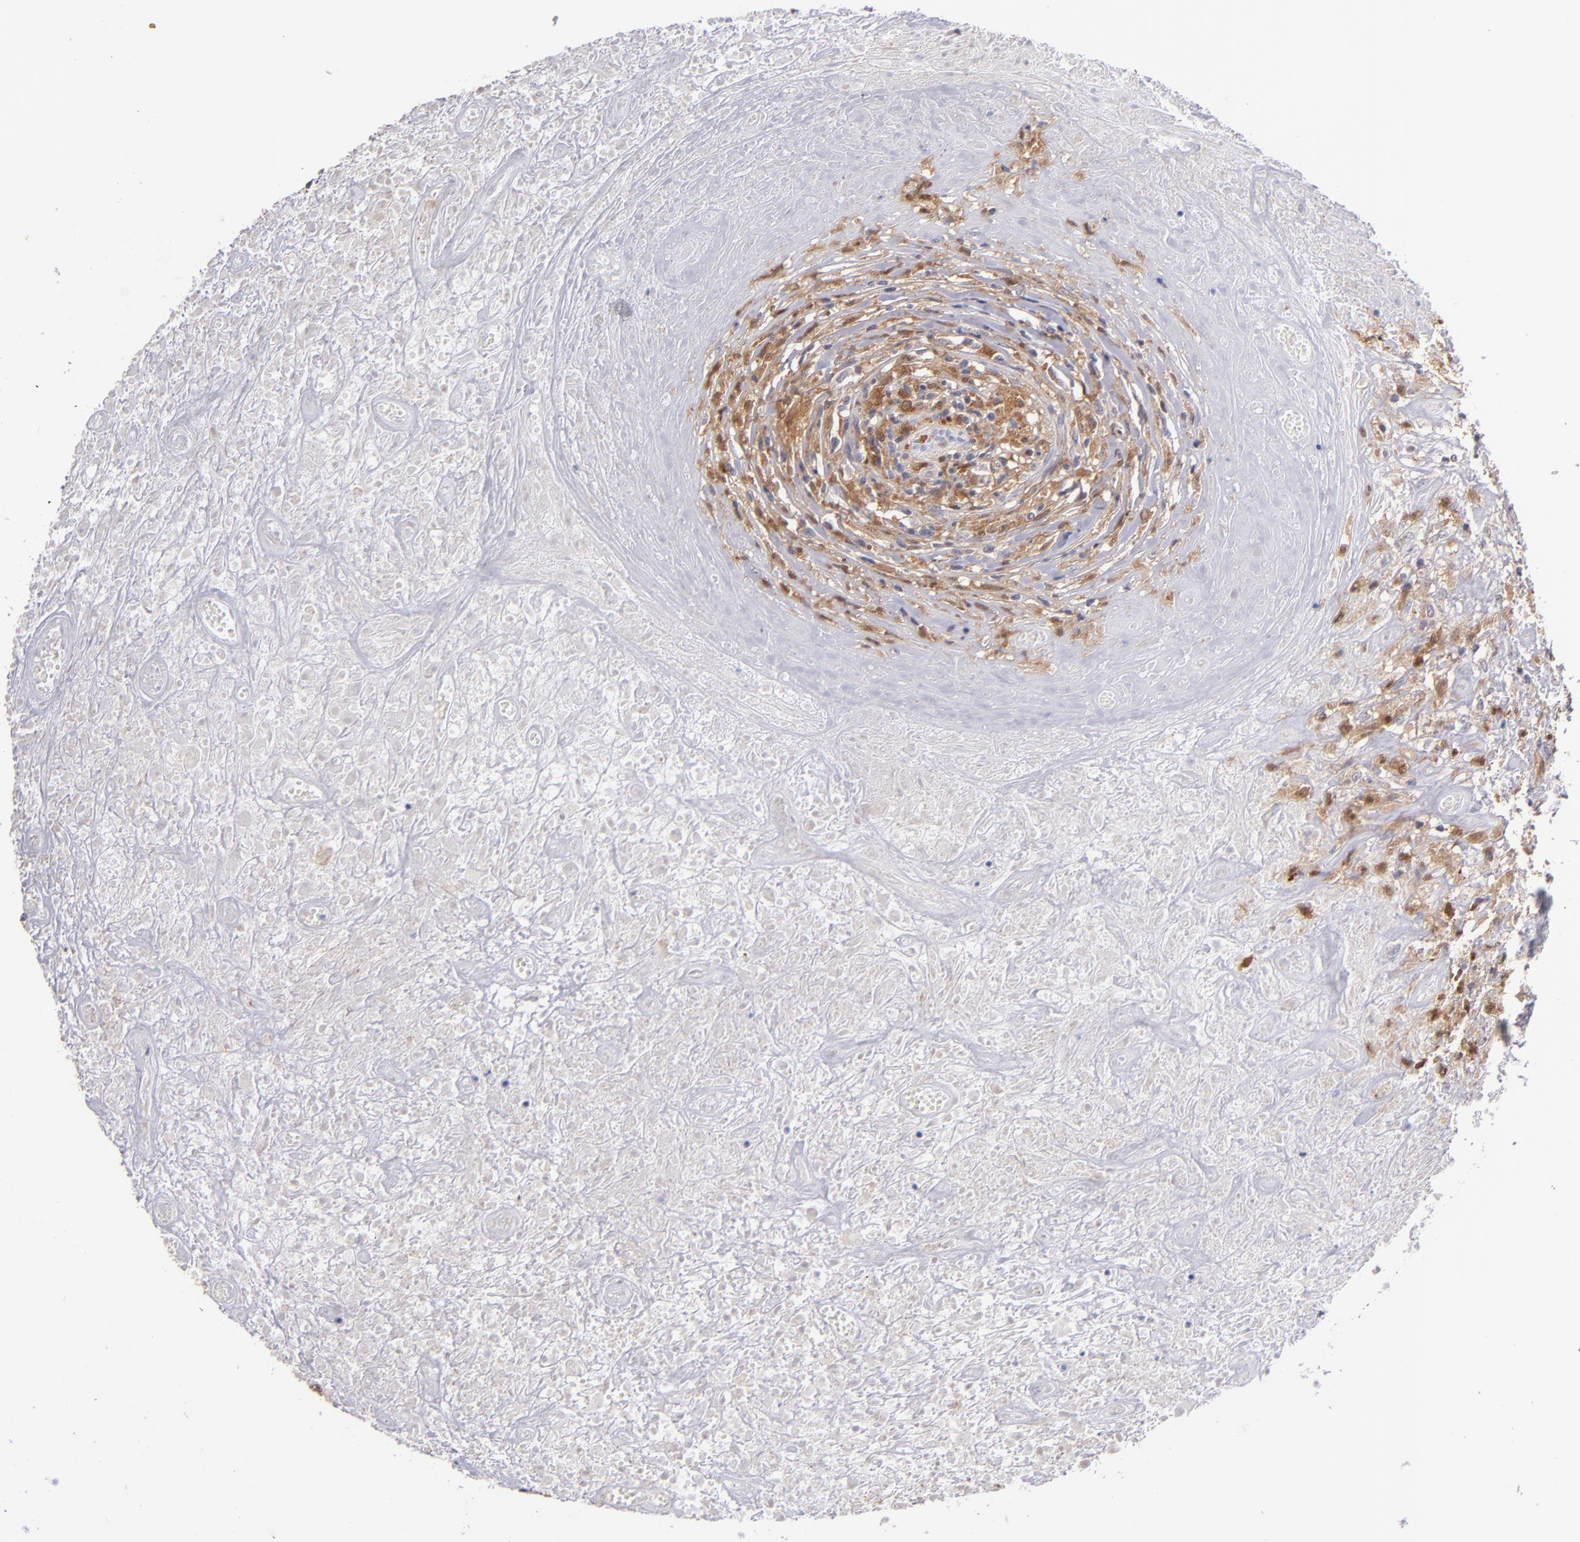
{"staining": {"intensity": "strong", "quantity": ">75%", "location": "cytoplasmic/membranous"}, "tissue": "lymphoma", "cell_type": "Tumor cells", "image_type": "cancer", "snomed": [{"axis": "morphology", "description": "Hodgkin's disease, NOS"}, {"axis": "topography", "description": "Lymph node"}], "caption": "The histopathology image demonstrates a brown stain indicating the presence of a protein in the cytoplasmic/membranous of tumor cells in lymphoma. The protein is stained brown, and the nuclei are stained in blue (DAB IHC with brightfield microscopy, high magnification).", "gene": "PRKCD", "patient": {"sex": "male", "age": 46}}